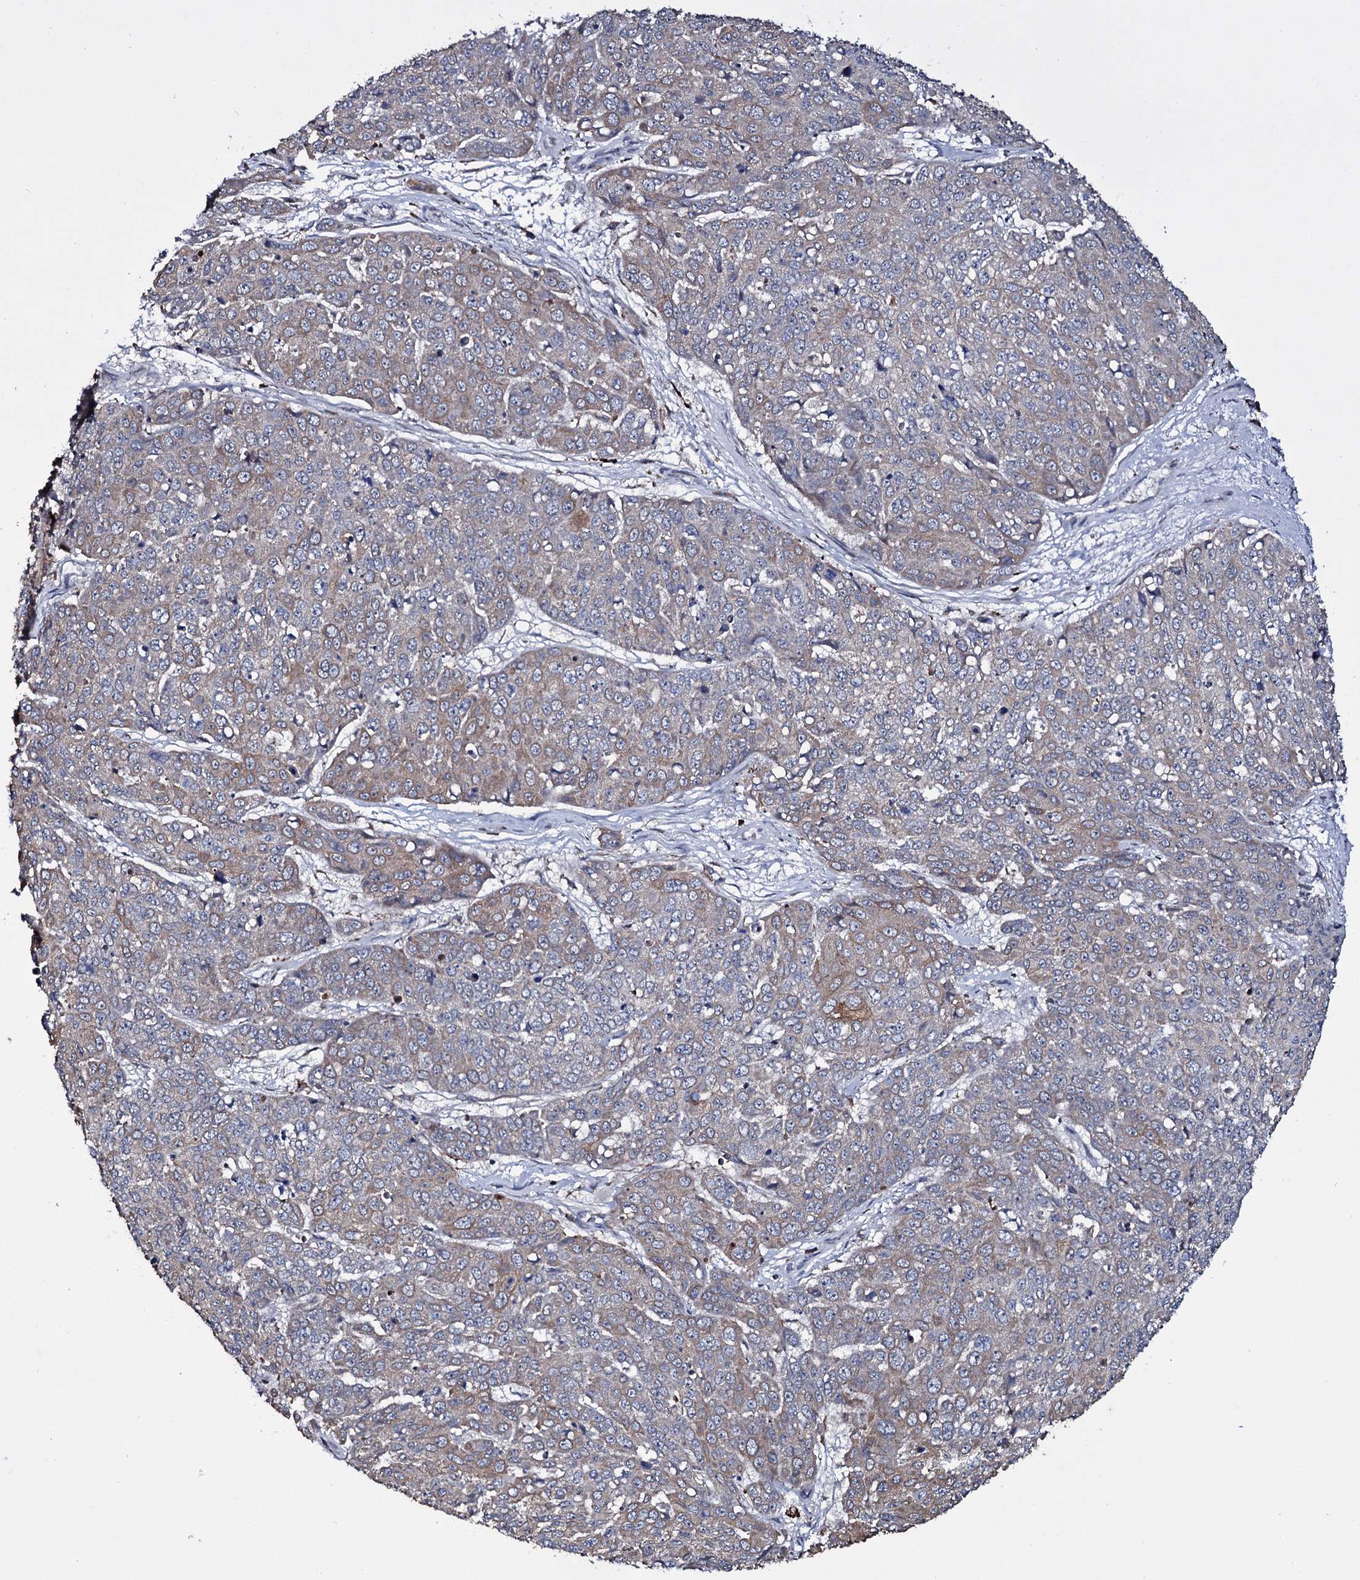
{"staining": {"intensity": "weak", "quantity": "25%-75%", "location": "cytoplasmic/membranous"}, "tissue": "skin cancer", "cell_type": "Tumor cells", "image_type": "cancer", "snomed": [{"axis": "morphology", "description": "Squamous cell carcinoma, NOS"}, {"axis": "topography", "description": "Skin"}], "caption": "Weak cytoplasmic/membranous expression is appreciated in approximately 25%-75% of tumor cells in skin cancer (squamous cell carcinoma).", "gene": "VAMP8", "patient": {"sex": "male", "age": 71}}